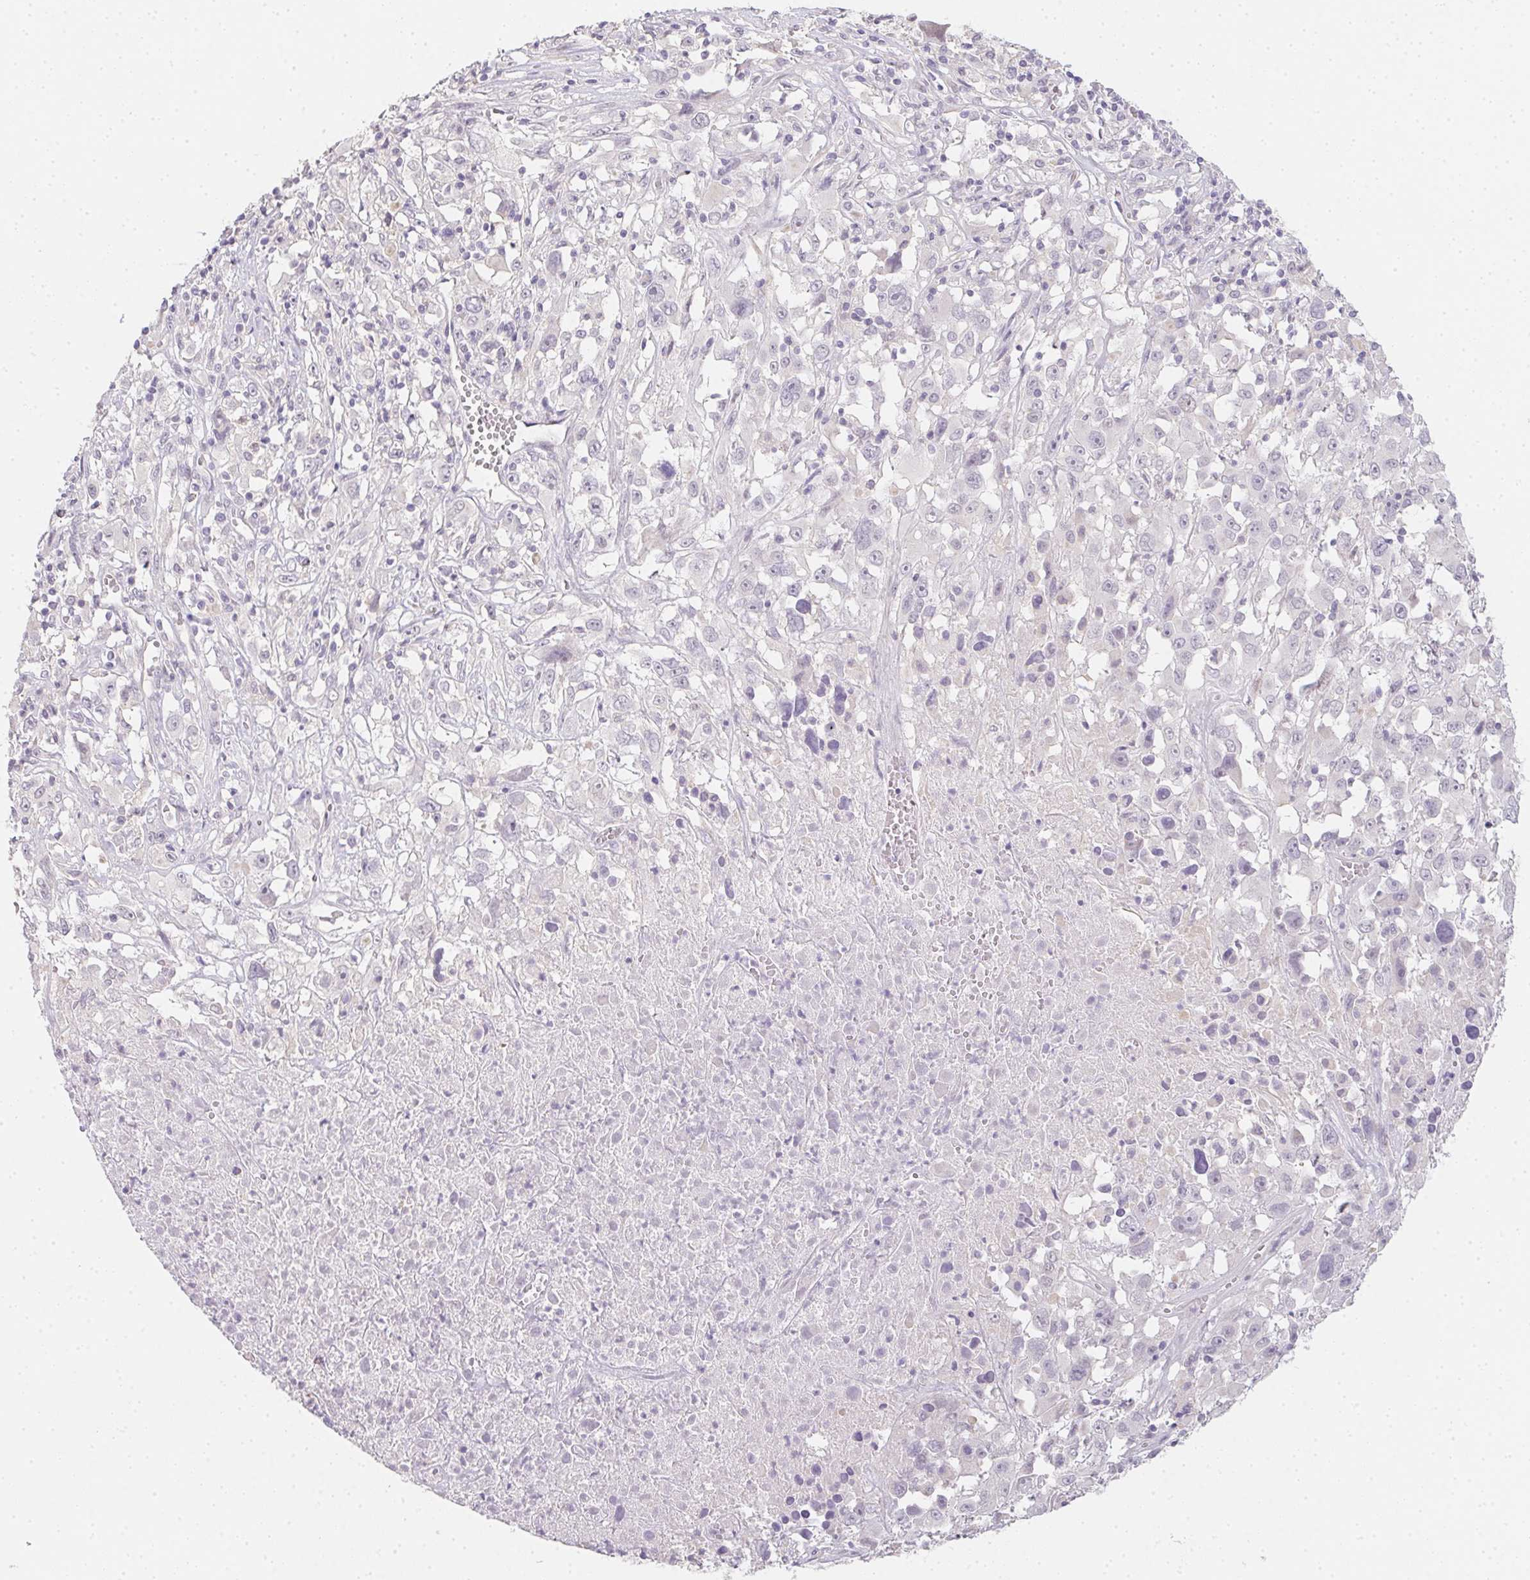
{"staining": {"intensity": "negative", "quantity": "none", "location": "none"}, "tissue": "melanoma", "cell_type": "Tumor cells", "image_type": "cancer", "snomed": [{"axis": "morphology", "description": "Malignant melanoma, Metastatic site"}, {"axis": "topography", "description": "Soft tissue"}], "caption": "High magnification brightfield microscopy of malignant melanoma (metastatic site) stained with DAB (brown) and counterstained with hematoxylin (blue): tumor cells show no significant expression. Brightfield microscopy of immunohistochemistry stained with DAB (3,3'-diaminobenzidine) (brown) and hematoxylin (blue), captured at high magnification.", "gene": "ZBBX", "patient": {"sex": "male", "age": 50}}